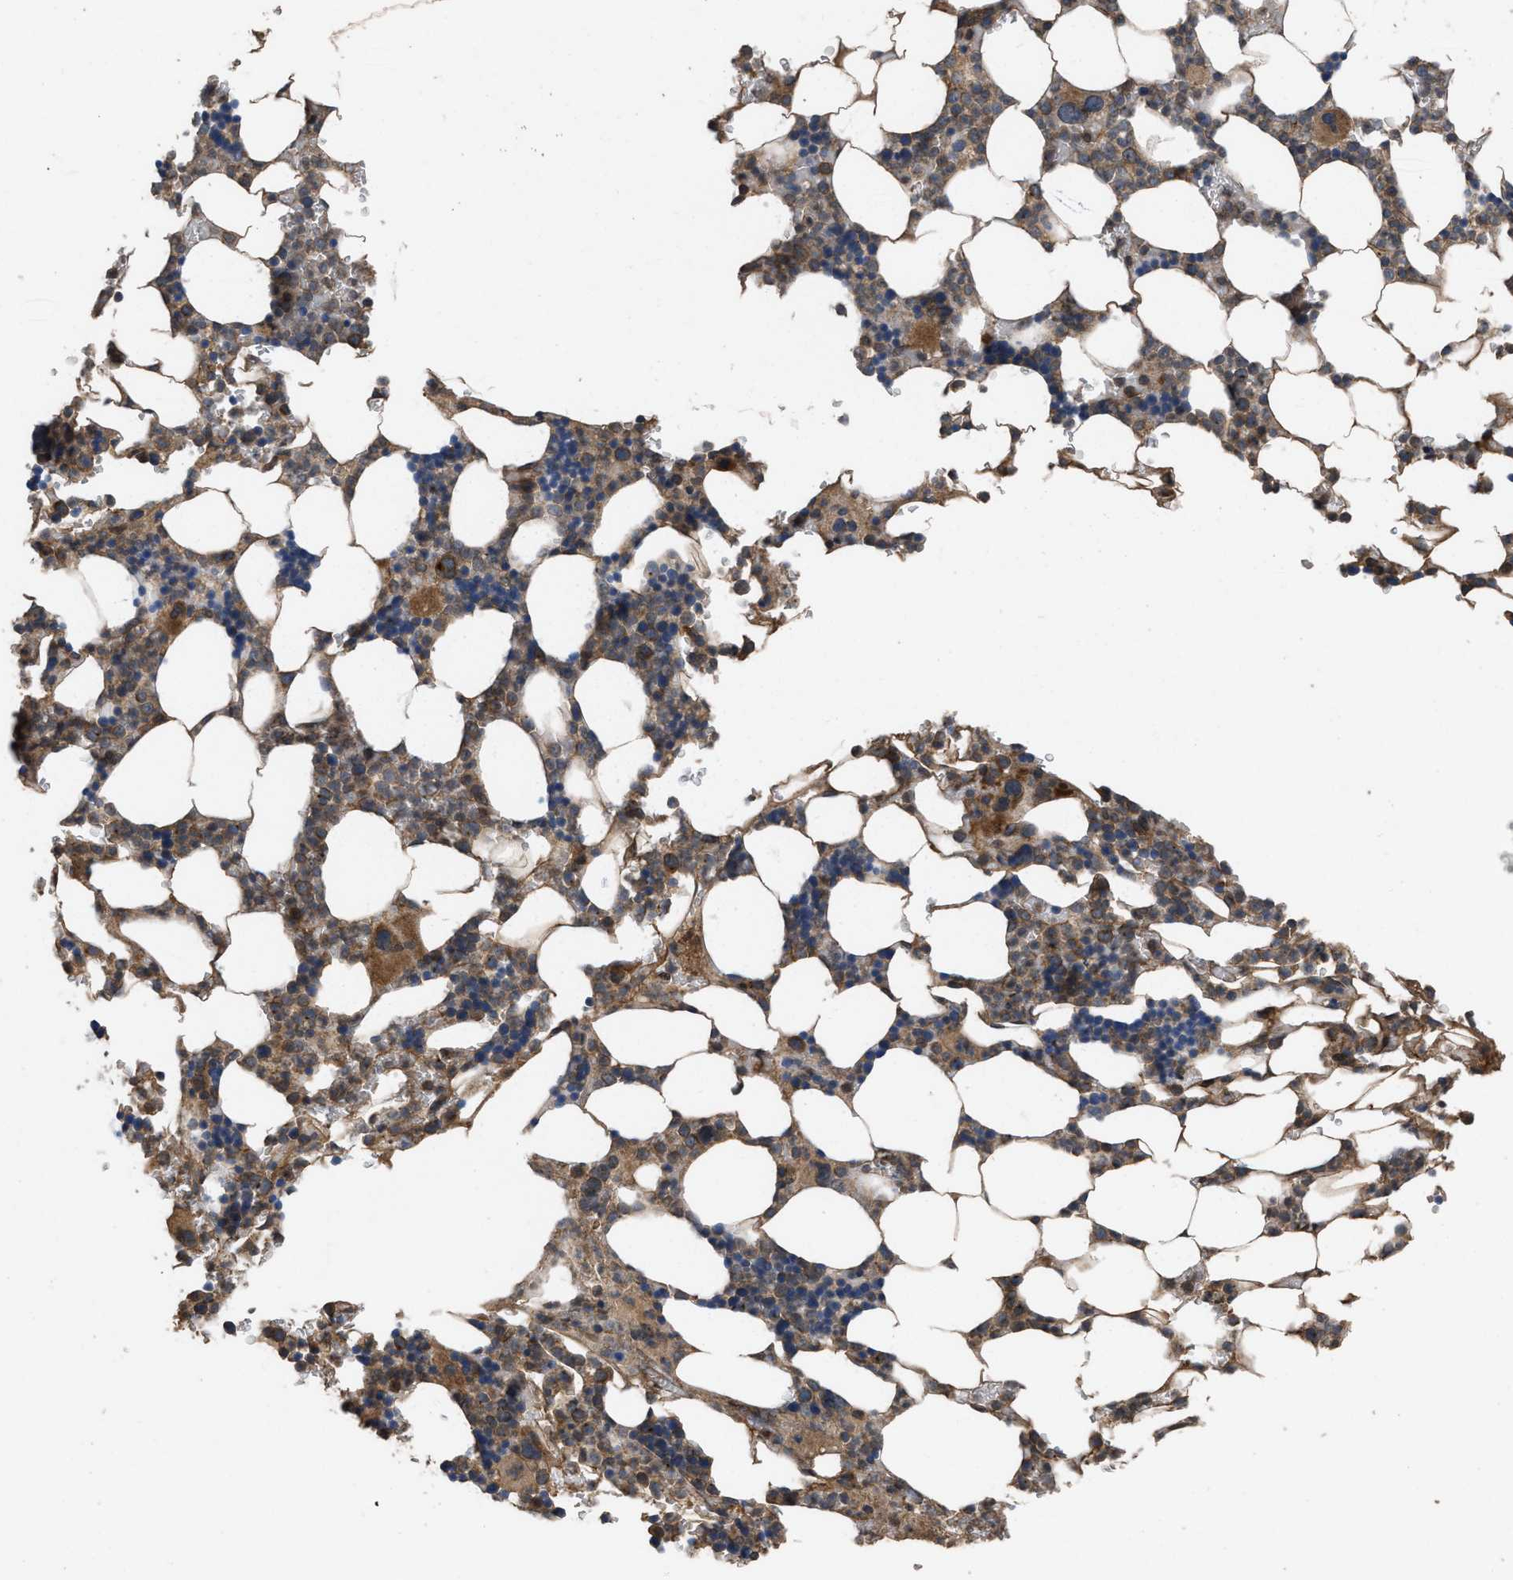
{"staining": {"intensity": "moderate", "quantity": "25%-75%", "location": "cytoplasmic/membranous"}, "tissue": "bone marrow", "cell_type": "Hematopoietic cells", "image_type": "normal", "snomed": [{"axis": "morphology", "description": "Normal tissue, NOS"}, {"axis": "topography", "description": "Bone marrow"}], "caption": "Normal bone marrow was stained to show a protein in brown. There is medium levels of moderate cytoplasmic/membranous staining in approximately 25%-75% of hematopoietic cells.", "gene": "UTRN", "patient": {"sex": "female", "age": 81}}